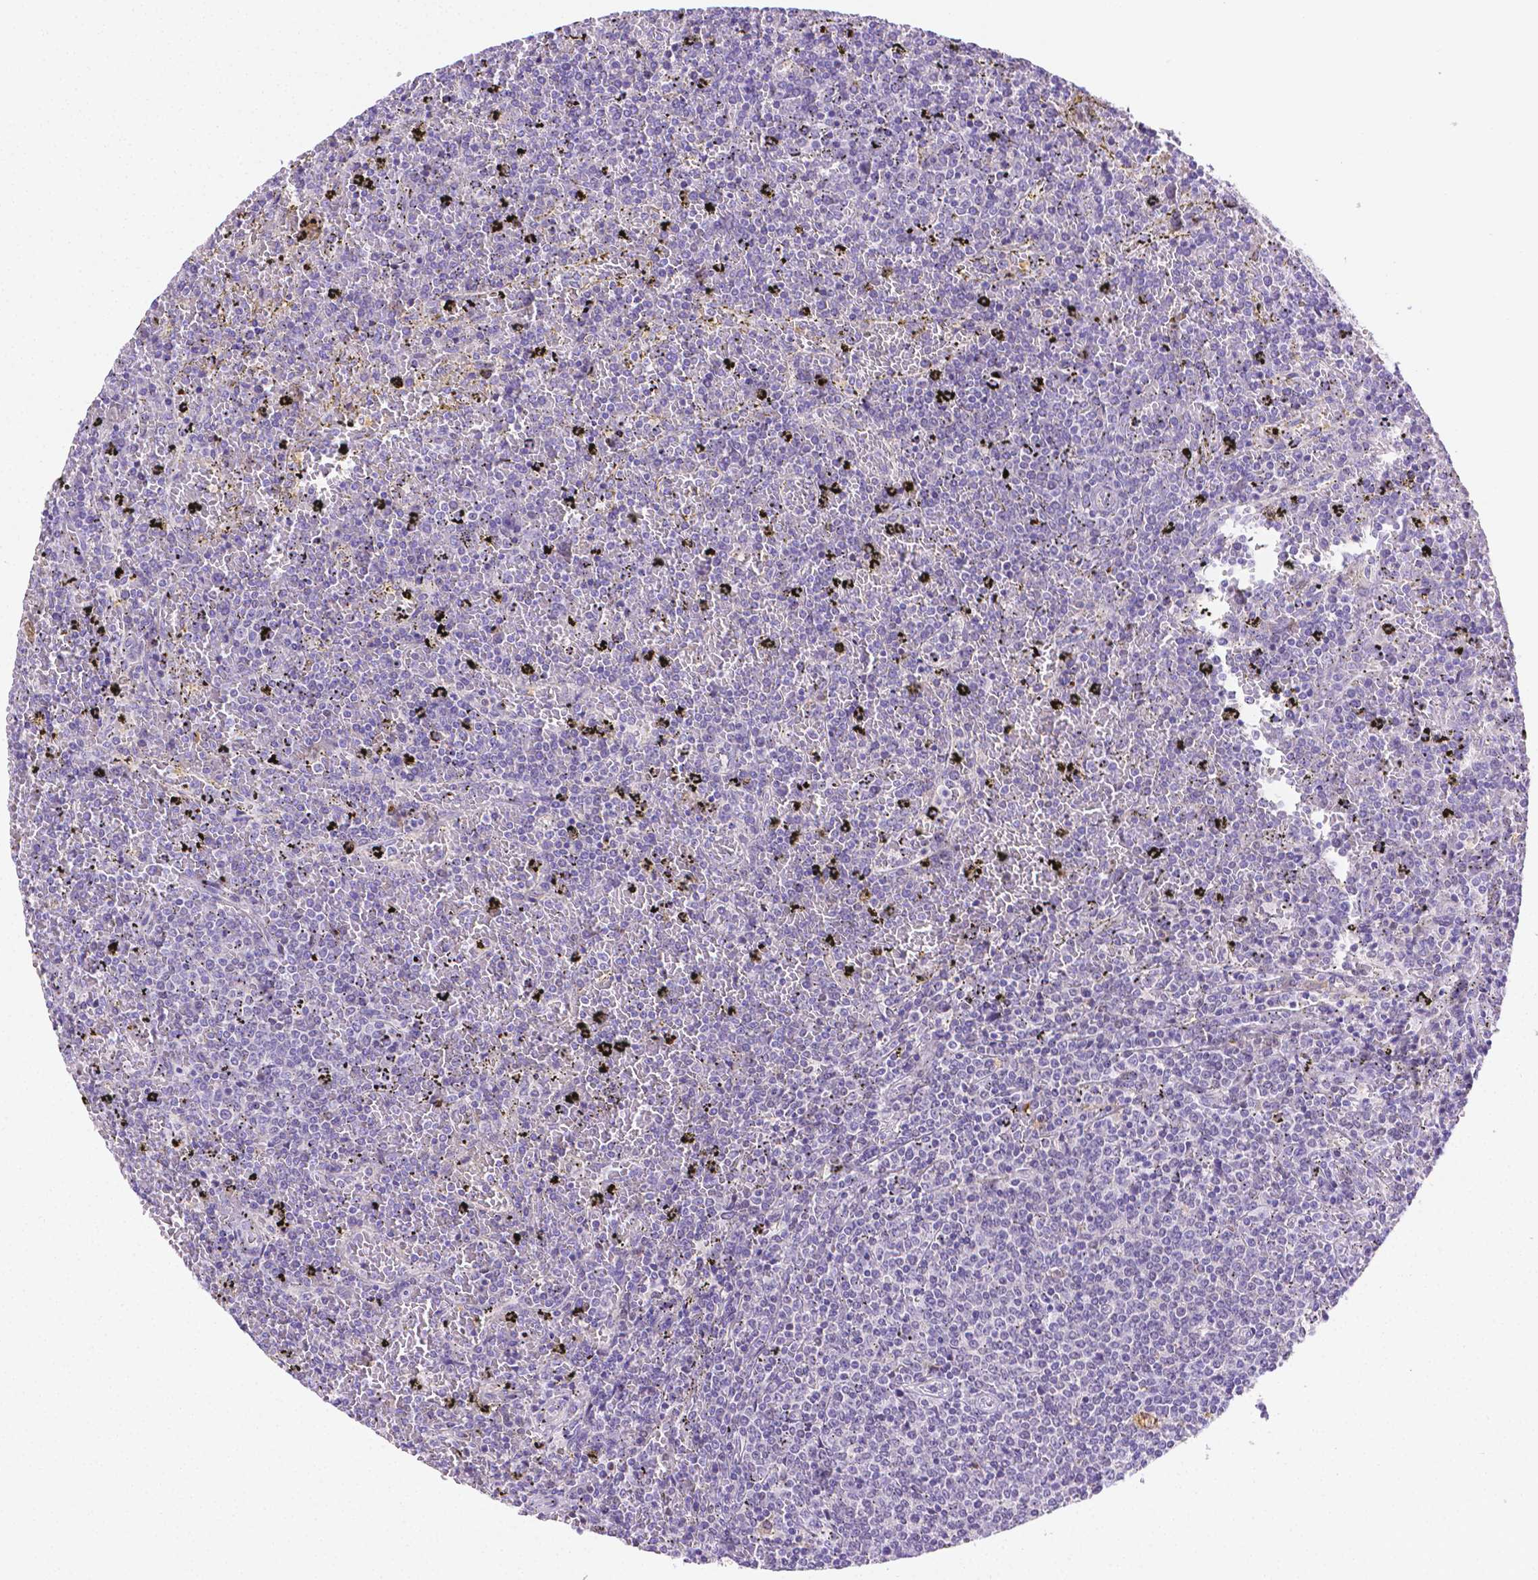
{"staining": {"intensity": "negative", "quantity": "none", "location": "none"}, "tissue": "lymphoma", "cell_type": "Tumor cells", "image_type": "cancer", "snomed": [{"axis": "morphology", "description": "Malignant lymphoma, non-Hodgkin's type, Low grade"}, {"axis": "topography", "description": "Spleen"}], "caption": "Immunohistochemistry (IHC) photomicrograph of neoplastic tissue: human lymphoma stained with DAB (3,3'-diaminobenzidine) displays no significant protein expression in tumor cells.", "gene": "NXPH2", "patient": {"sex": "female", "age": 77}}